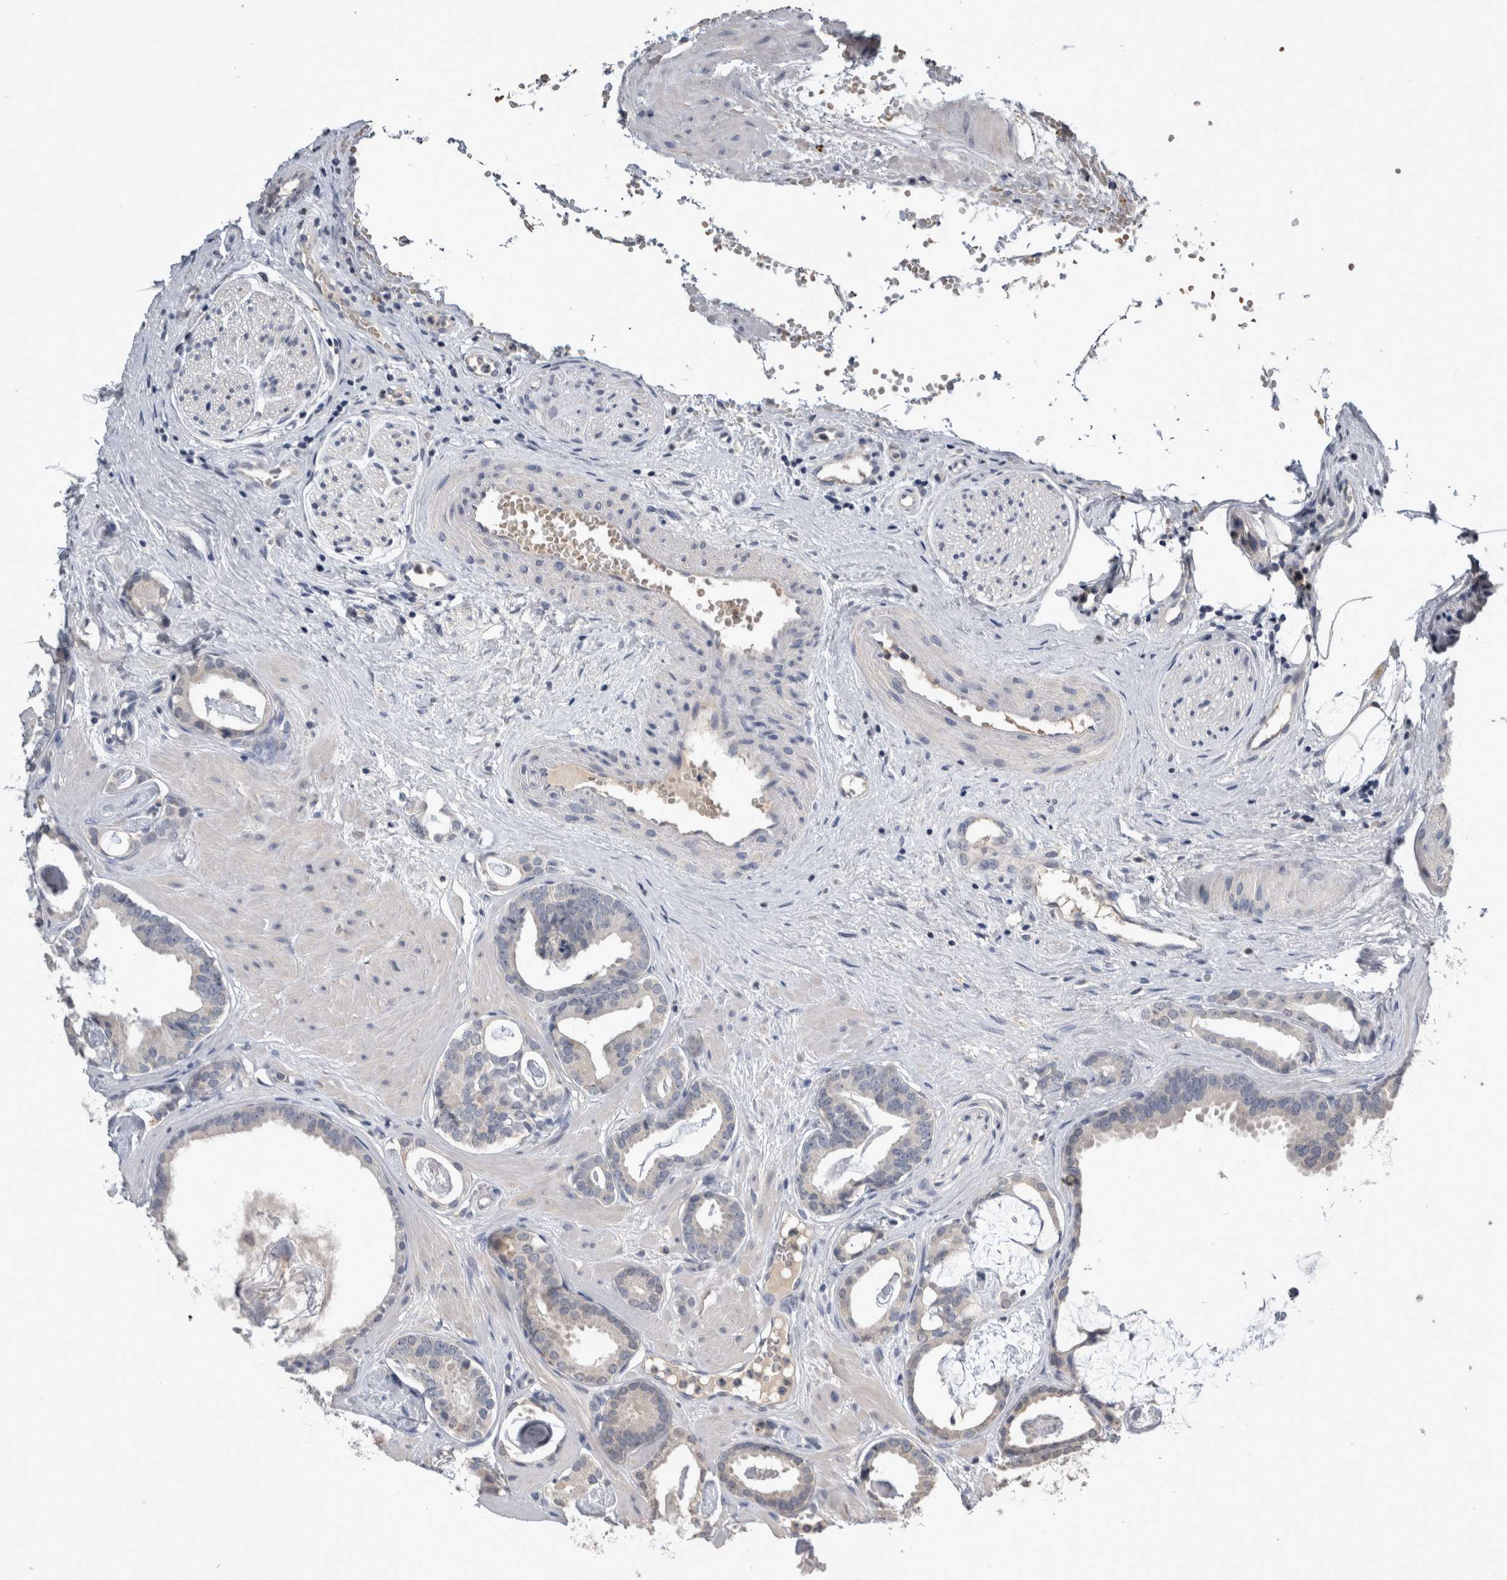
{"staining": {"intensity": "negative", "quantity": "none", "location": "none"}, "tissue": "prostate cancer", "cell_type": "Tumor cells", "image_type": "cancer", "snomed": [{"axis": "morphology", "description": "Adenocarcinoma, Low grade"}, {"axis": "topography", "description": "Prostate"}], "caption": "Tumor cells are negative for protein expression in human prostate cancer. The staining was performed using DAB to visualize the protein expression in brown, while the nuclei were stained in blue with hematoxylin (Magnification: 20x).", "gene": "ANXA13", "patient": {"sex": "male", "age": 53}}